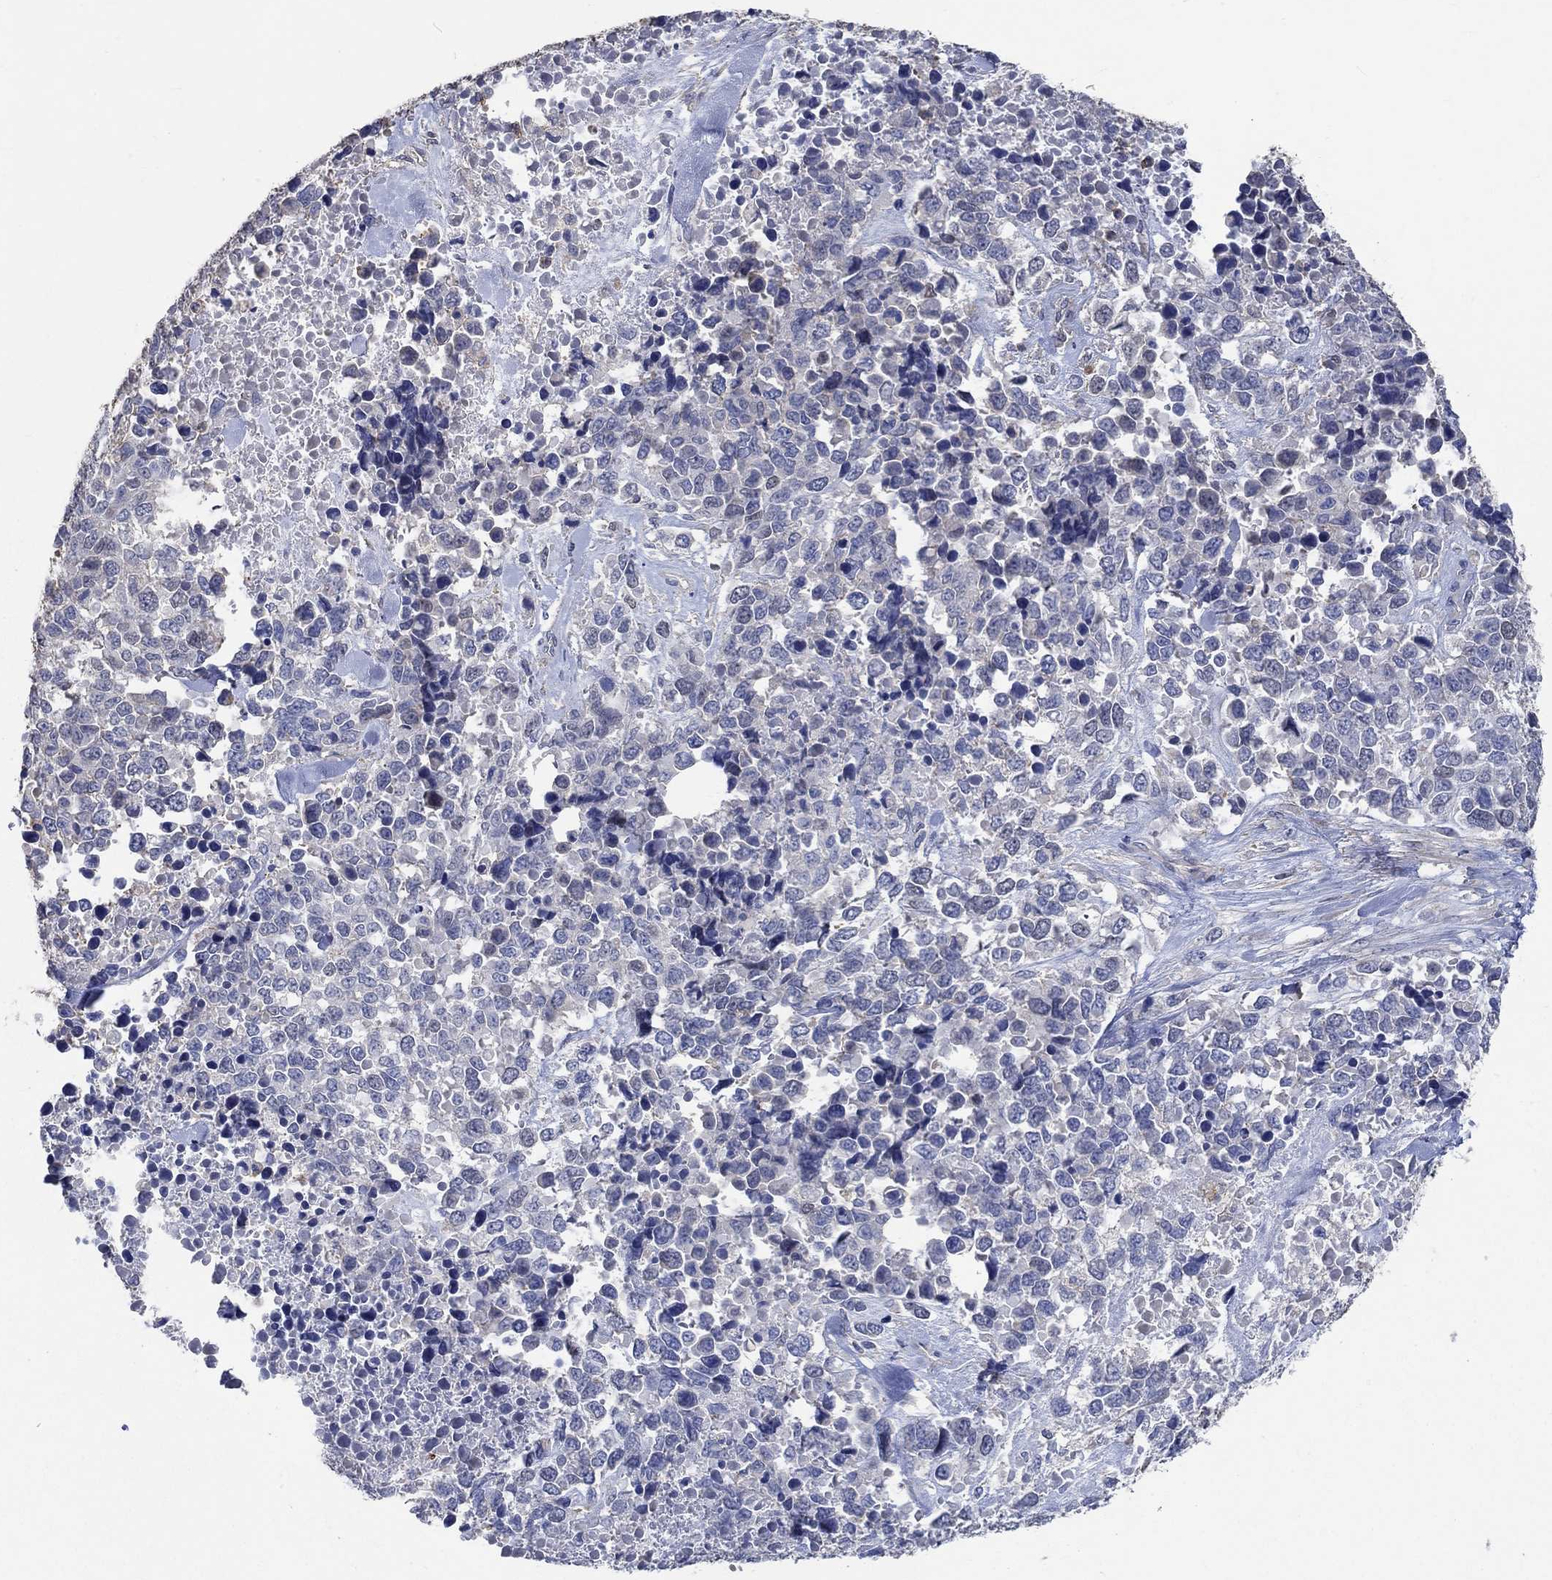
{"staining": {"intensity": "negative", "quantity": "none", "location": "none"}, "tissue": "melanoma", "cell_type": "Tumor cells", "image_type": "cancer", "snomed": [{"axis": "morphology", "description": "Malignant melanoma, Metastatic site"}, {"axis": "topography", "description": "Skin"}], "caption": "The micrograph shows no significant positivity in tumor cells of melanoma.", "gene": "TNFAIP8L3", "patient": {"sex": "male", "age": 84}}